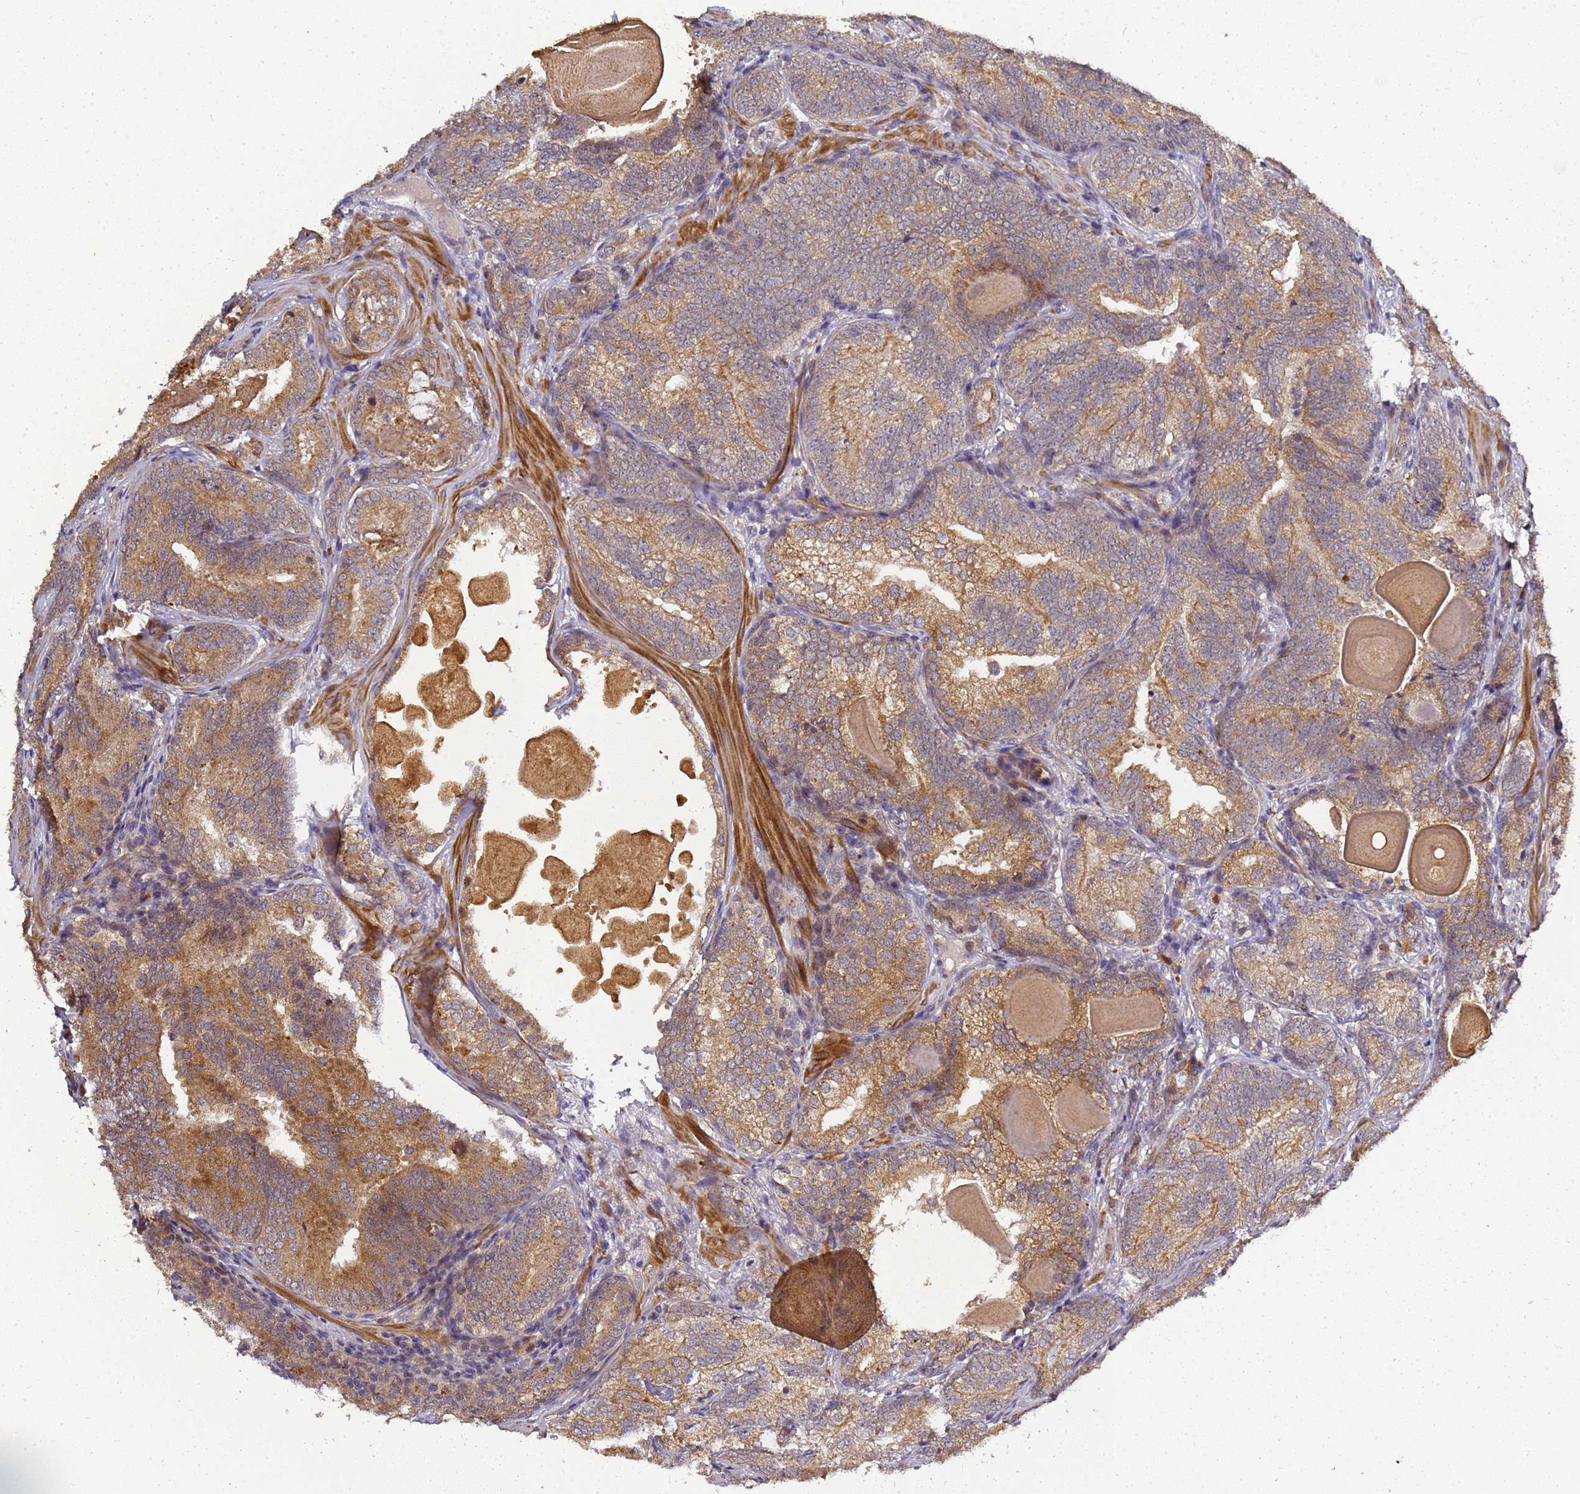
{"staining": {"intensity": "moderate", "quantity": ">75%", "location": "cytoplasmic/membranous"}, "tissue": "prostate cancer", "cell_type": "Tumor cells", "image_type": "cancer", "snomed": [{"axis": "morphology", "description": "Adenocarcinoma, High grade"}, {"axis": "topography", "description": "Prostate"}], "caption": "Immunohistochemical staining of human prostate cancer exhibits moderate cytoplasmic/membranous protein positivity in about >75% of tumor cells.", "gene": "LGI4", "patient": {"sex": "male", "age": 66}}